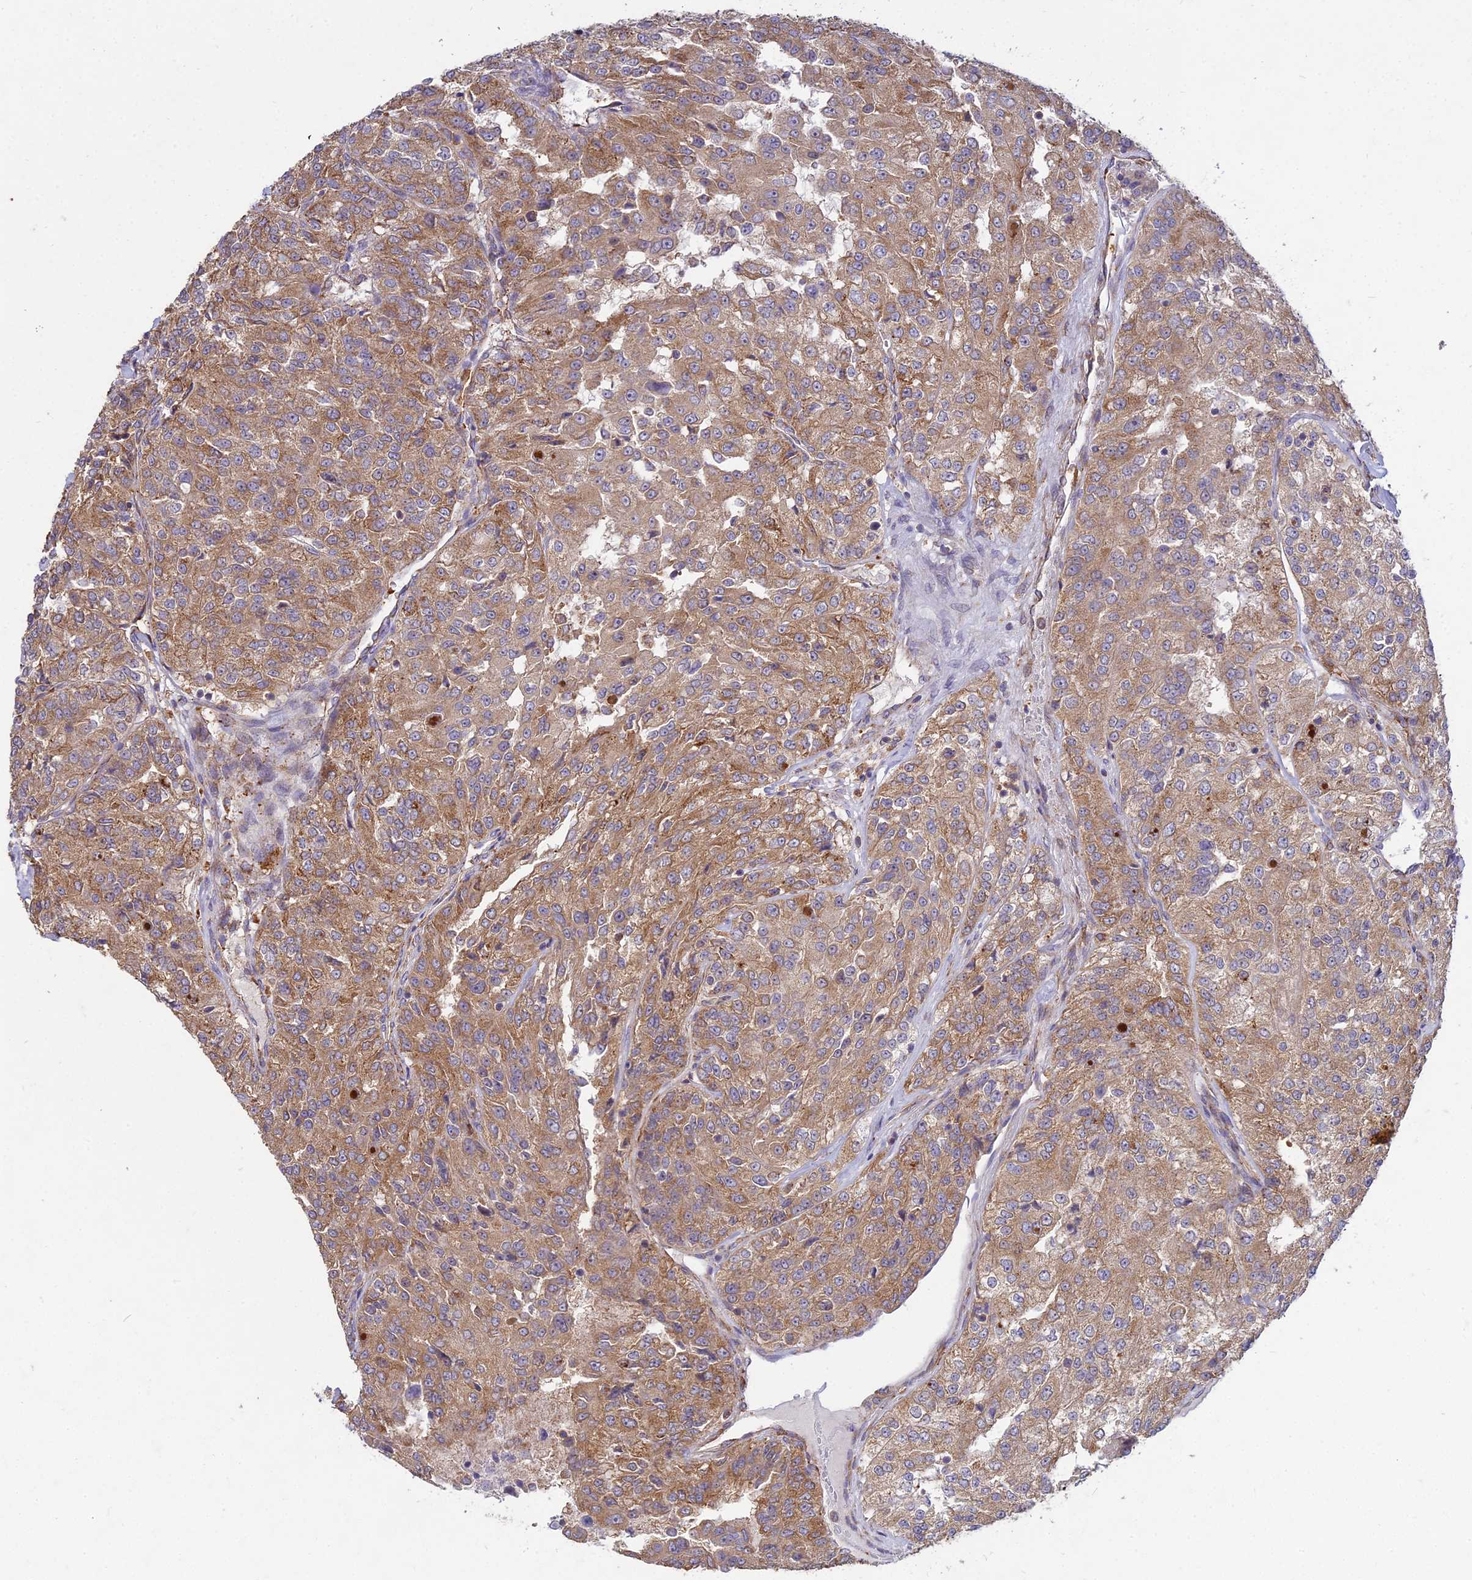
{"staining": {"intensity": "moderate", "quantity": ">75%", "location": "cytoplasmic/membranous"}, "tissue": "renal cancer", "cell_type": "Tumor cells", "image_type": "cancer", "snomed": [{"axis": "morphology", "description": "Adenocarcinoma, NOS"}, {"axis": "topography", "description": "Kidney"}], "caption": "Tumor cells display moderate cytoplasmic/membranous staining in approximately >75% of cells in adenocarcinoma (renal). (Stains: DAB in brown, nuclei in blue, Microscopy: brightfield microscopy at high magnification).", "gene": "NXNL2", "patient": {"sex": "female", "age": 63}}